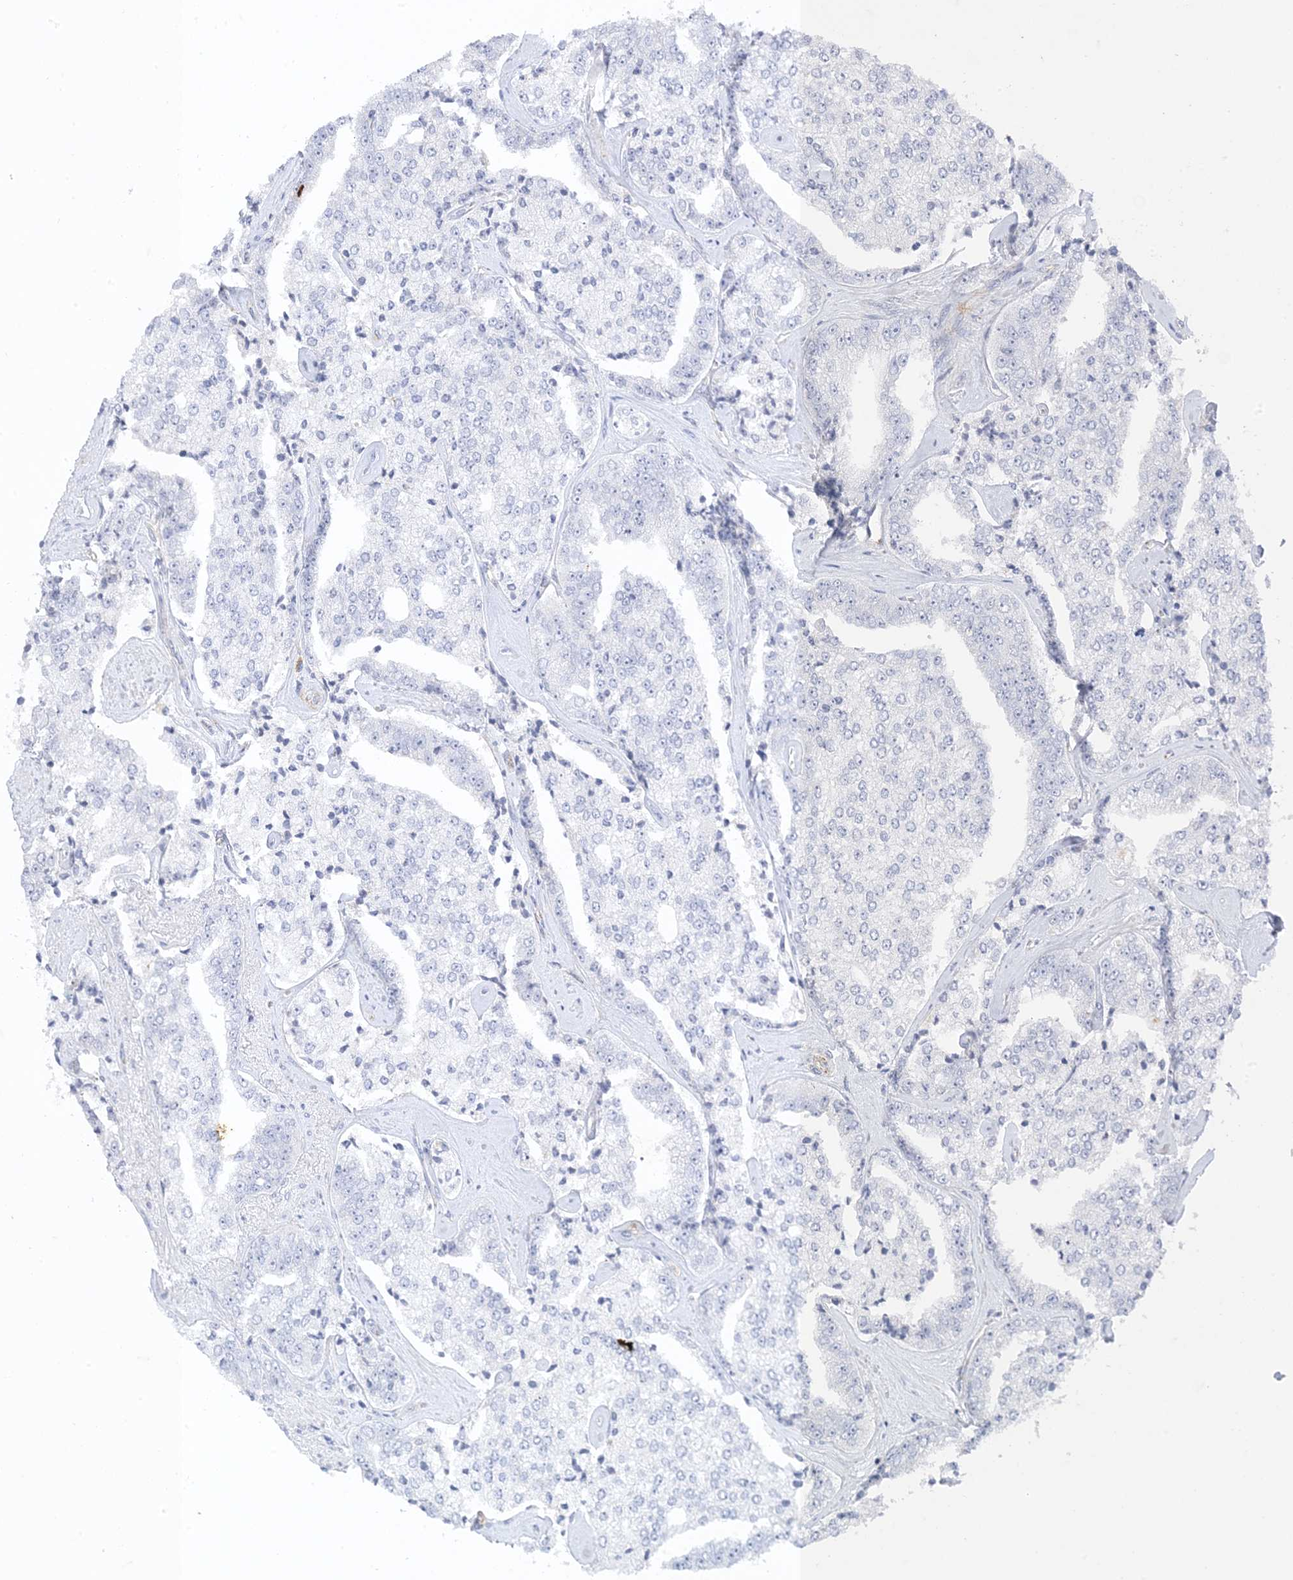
{"staining": {"intensity": "negative", "quantity": "none", "location": "none"}, "tissue": "prostate cancer", "cell_type": "Tumor cells", "image_type": "cancer", "snomed": [{"axis": "morphology", "description": "Adenocarcinoma, High grade"}, {"axis": "topography", "description": "Prostate"}], "caption": "A high-resolution image shows immunohistochemistry staining of prostate cancer (high-grade adenocarcinoma), which shows no significant expression in tumor cells. Nuclei are stained in blue.", "gene": "RAC1", "patient": {"sex": "male", "age": 71}}